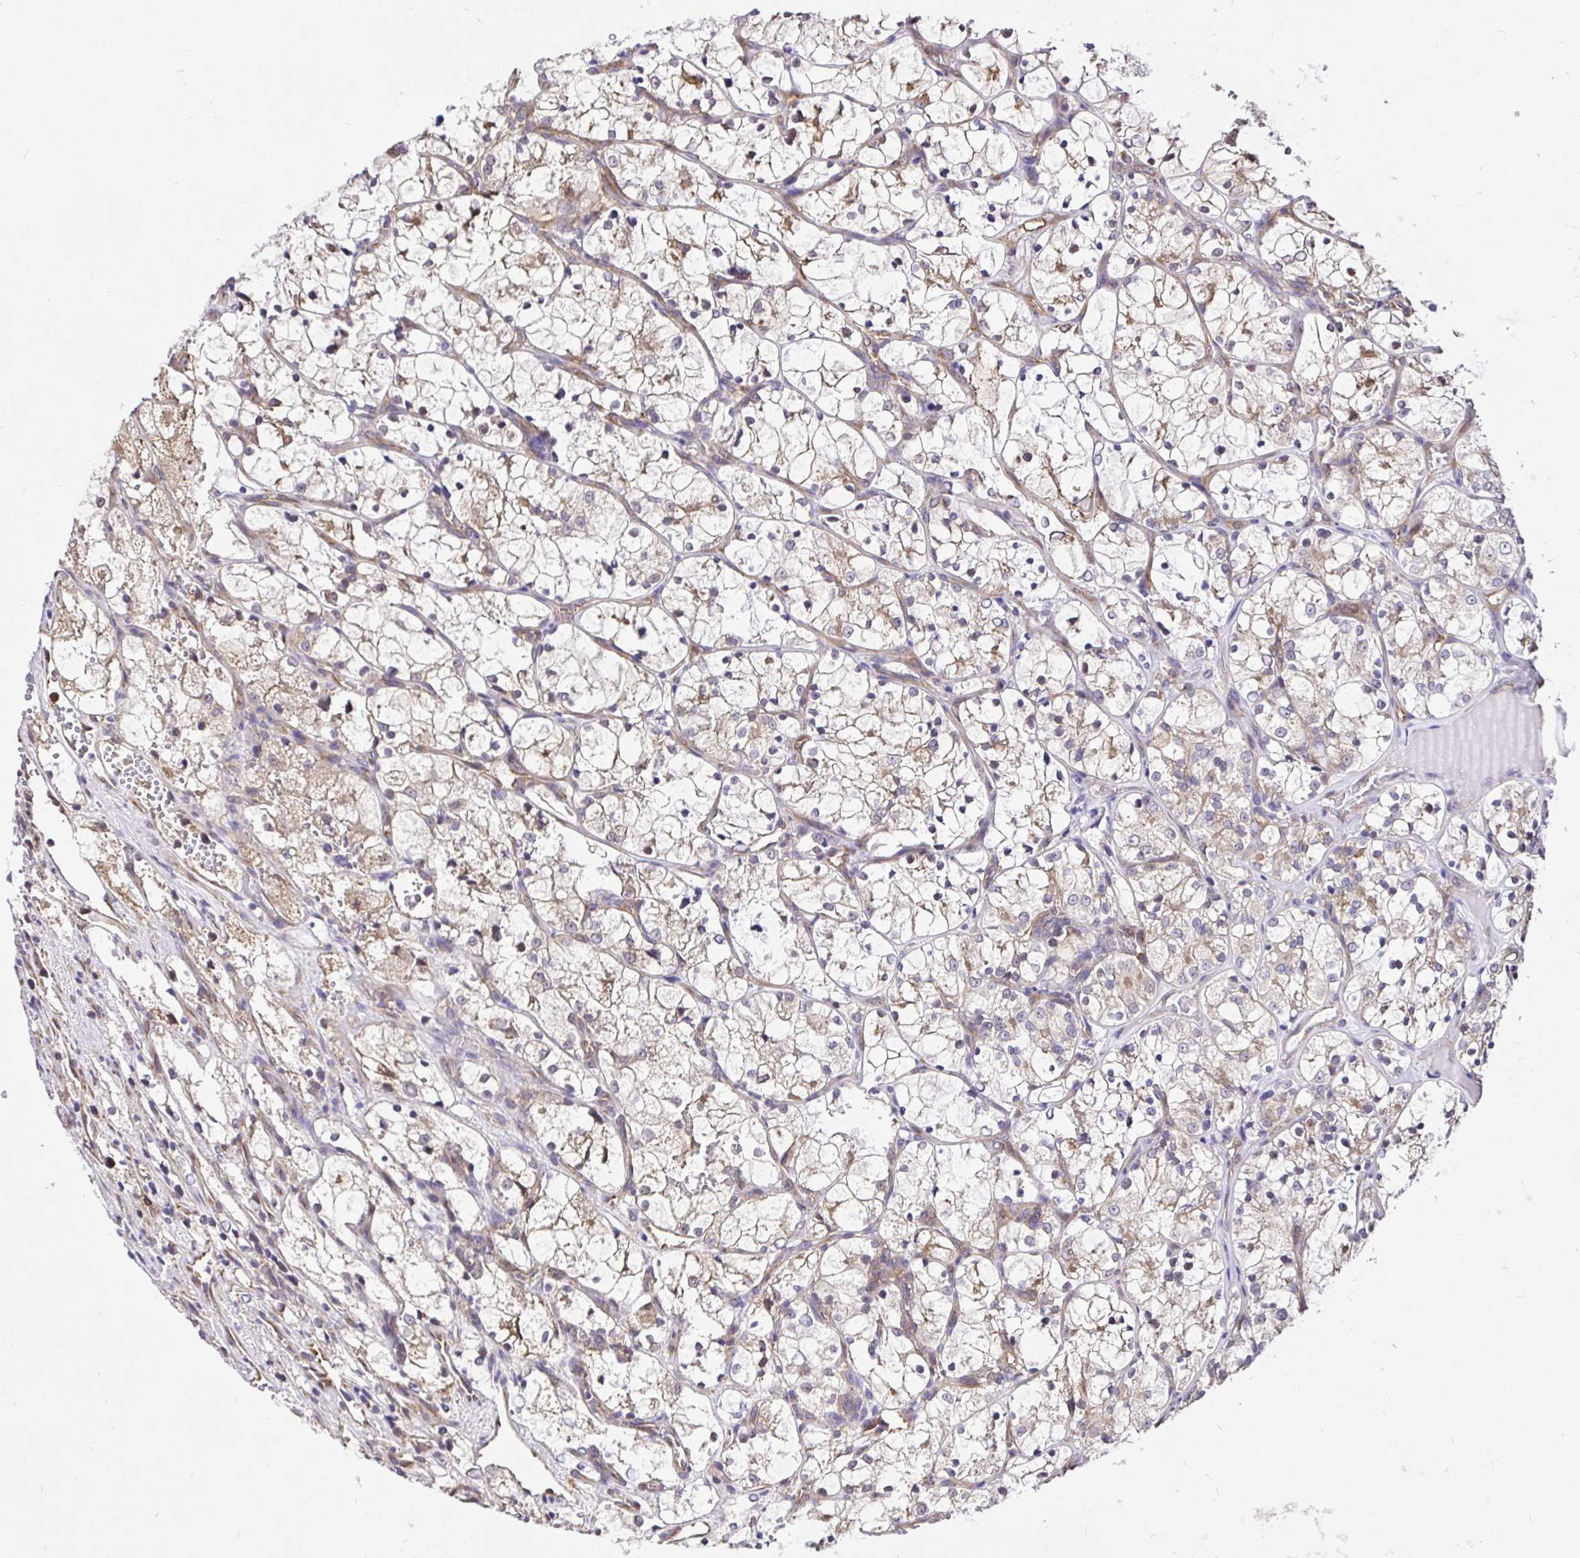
{"staining": {"intensity": "weak", "quantity": "<25%", "location": "cytoplasmic/membranous"}, "tissue": "renal cancer", "cell_type": "Tumor cells", "image_type": "cancer", "snomed": [{"axis": "morphology", "description": "Adenocarcinoma, NOS"}, {"axis": "topography", "description": "Kidney"}], "caption": "IHC of renal cancer exhibits no expression in tumor cells.", "gene": "CCDC122", "patient": {"sex": "female", "age": 69}}